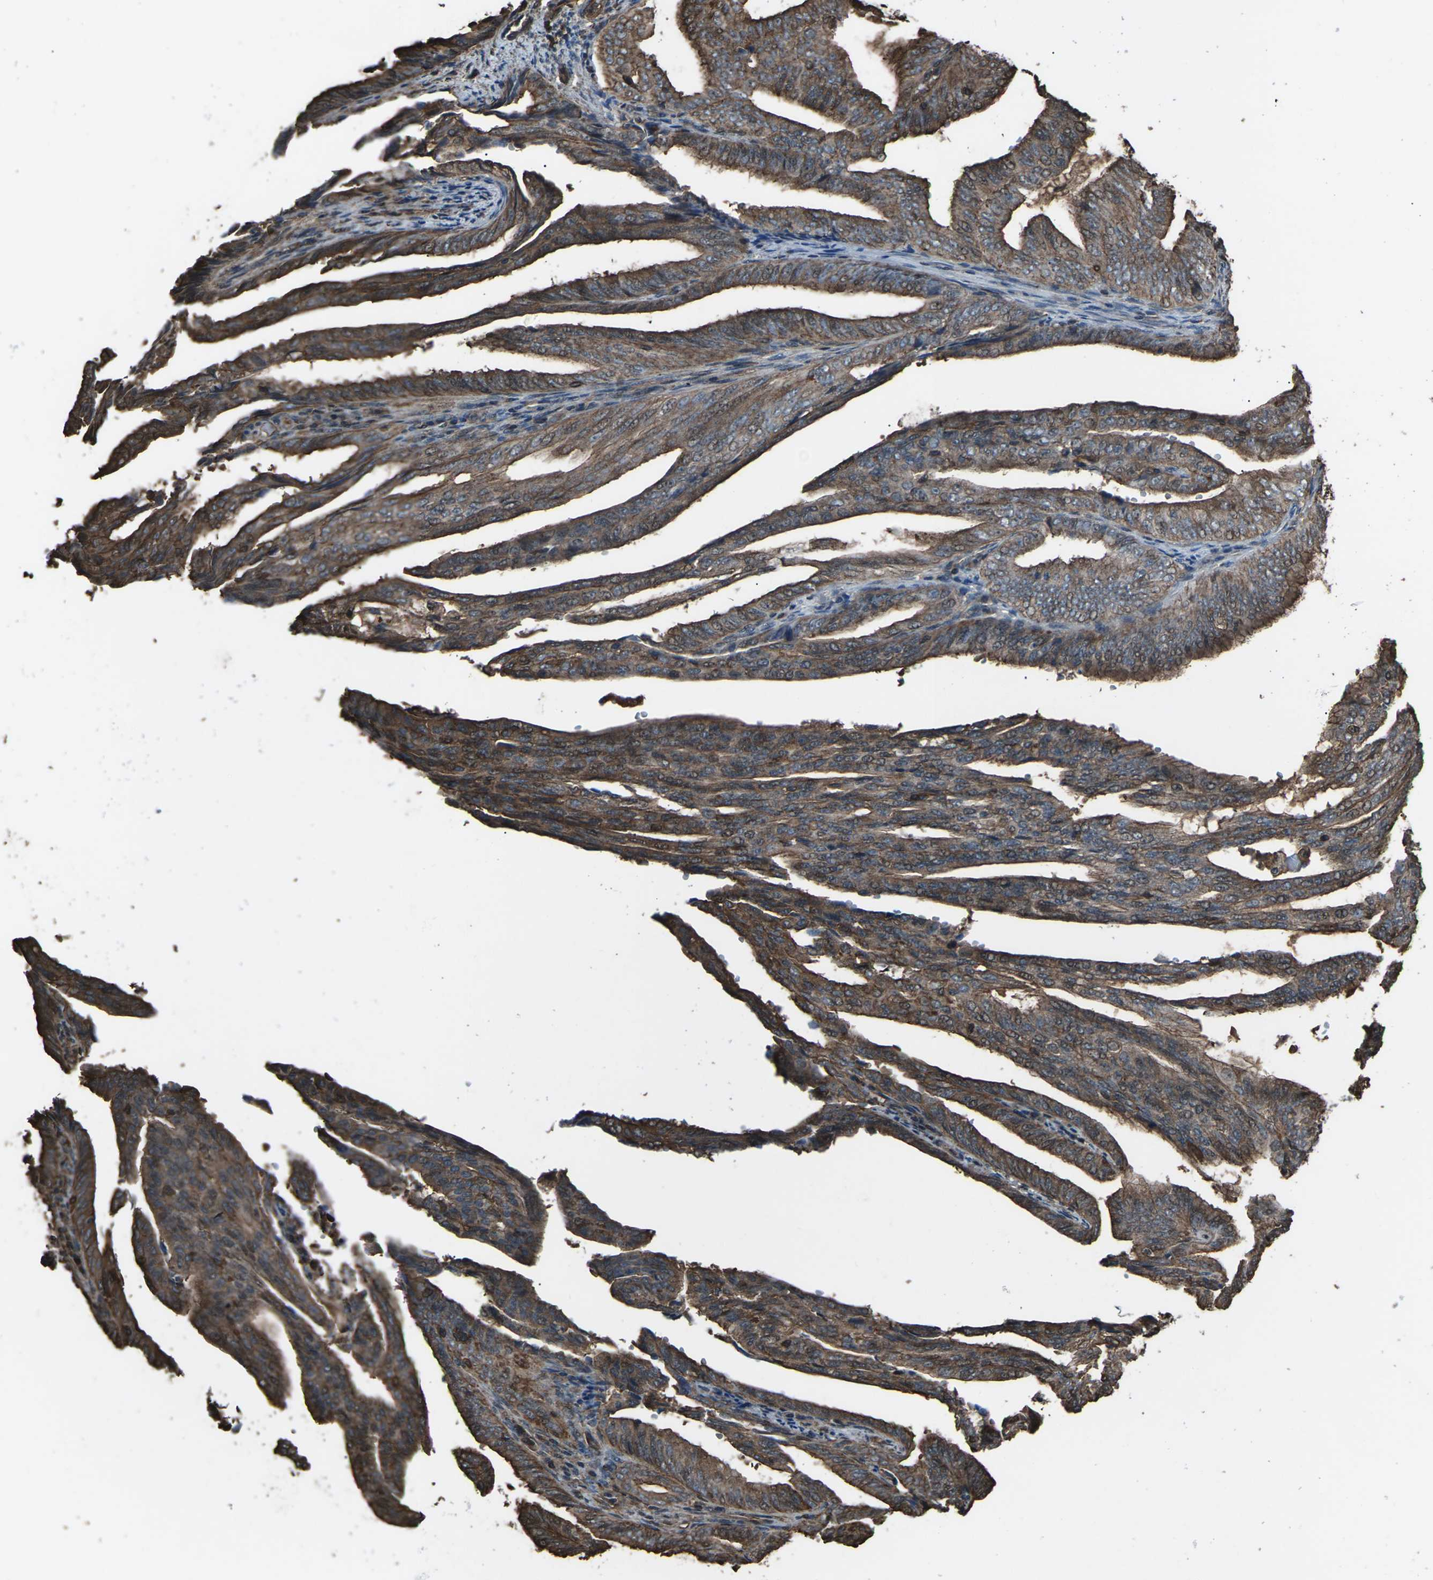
{"staining": {"intensity": "moderate", "quantity": ">75%", "location": "cytoplasmic/membranous"}, "tissue": "endometrial cancer", "cell_type": "Tumor cells", "image_type": "cancer", "snomed": [{"axis": "morphology", "description": "Adenocarcinoma, NOS"}, {"axis": "topography", "description": "Endometrium"}], "caption": "This is a photomicrograph of IHC staining of endometrial adenocarcinoma, which shows moderate staining in the cytoplasmic/membranous of tumor cells.", "gene": "DHPS", "patient": {"sex": "female", "age": 58}}